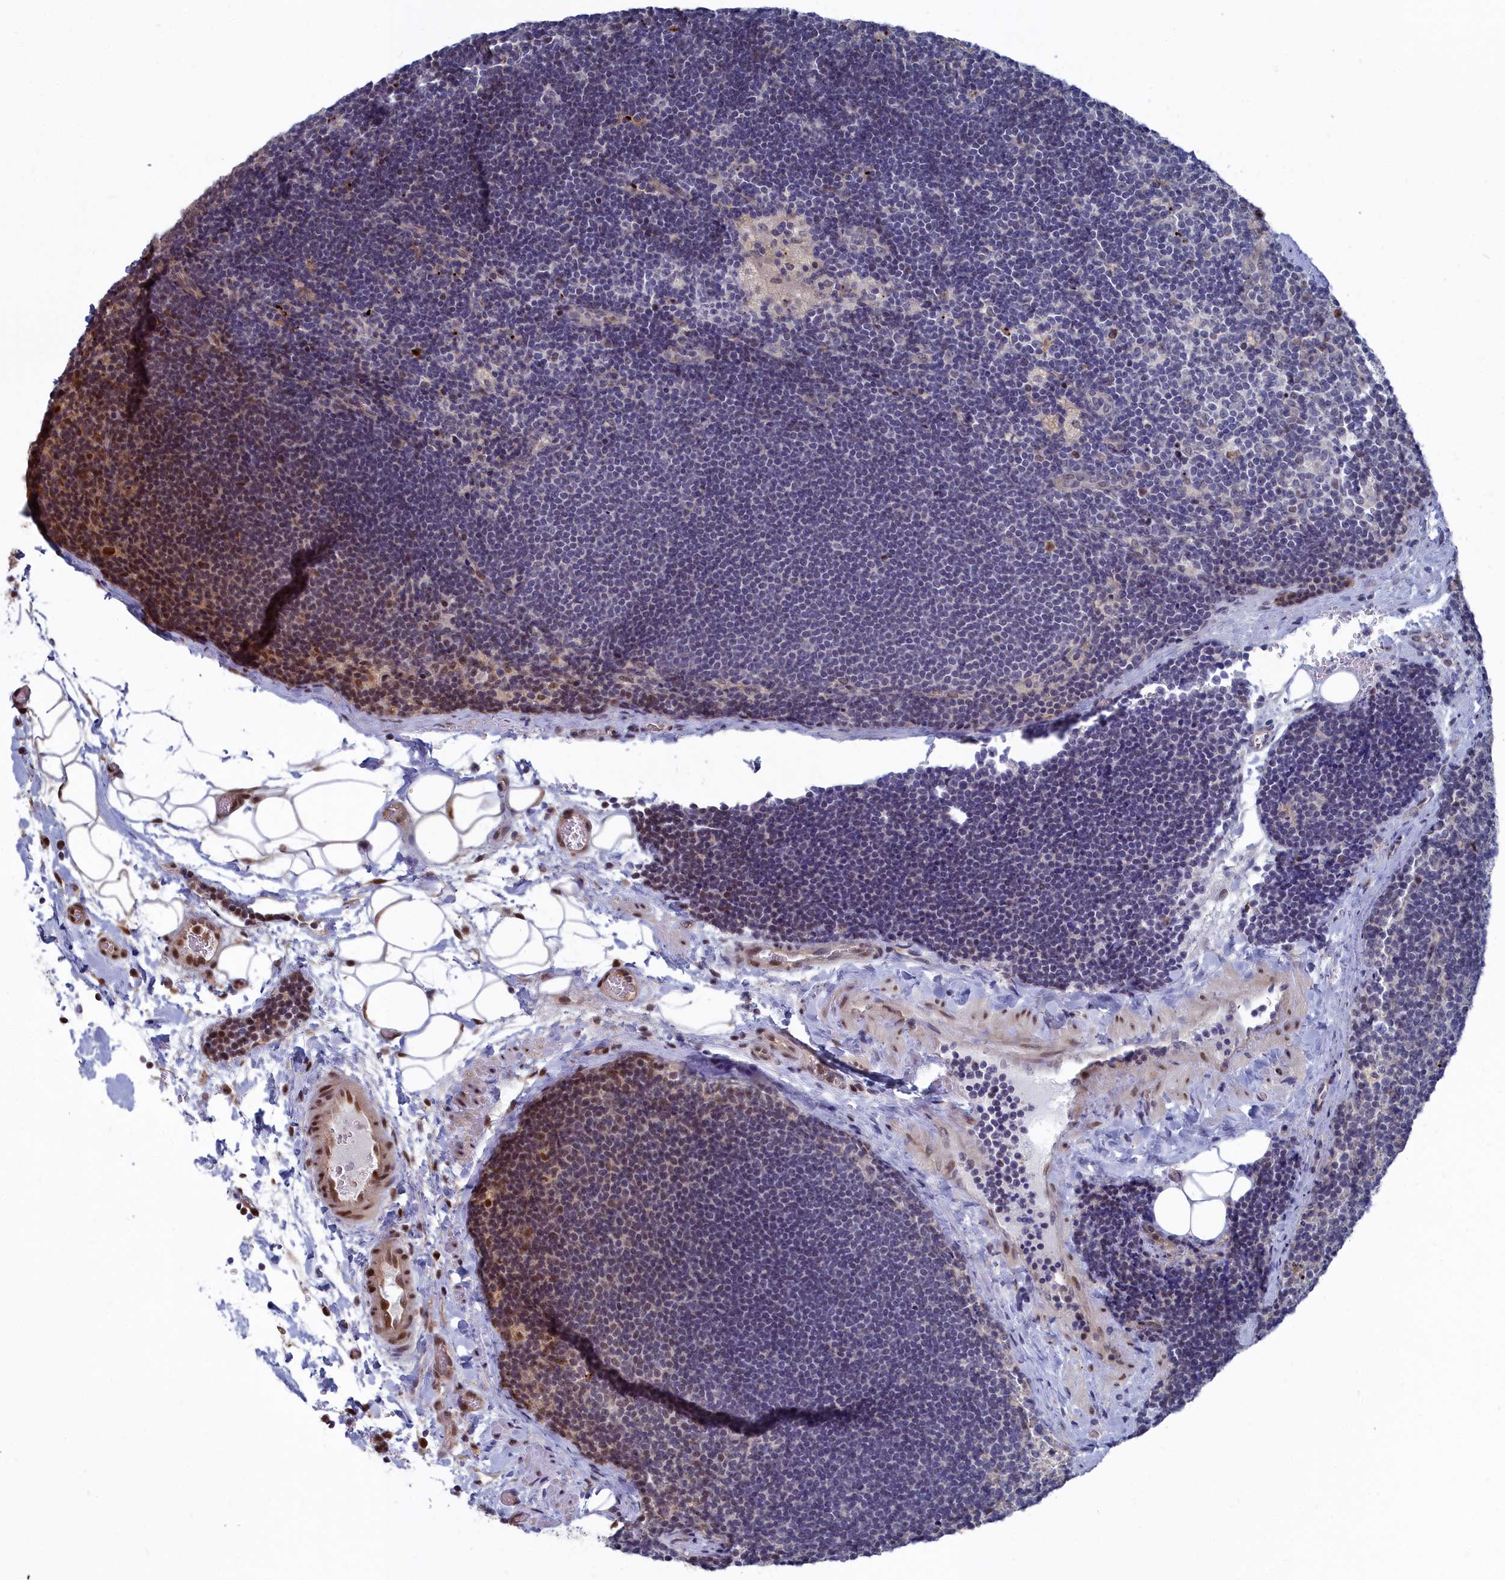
{"staining": {"intensity": "moderate", "quantity": "<25%", "location": "cytoplasmic/membranous"}, "tissue": "lymph node", "cell_type": "Germinal center cells", "image_type": "normal", "snomed": [{"axis": "morphology", "description": "Normal tissue, NOS"}, {"axis": "topography", "description": "Lymph node"}], "caption": "Immunohistochemistry (IHC) micrograph of benign lymph node stained for a protein (brown), which exhibits low levels of moderate cytoplasmic/membranous expression in approximately <25% of germinal center cells.", "gene": "RPS27A", "patient": {"sex": "male", "age": 24}}